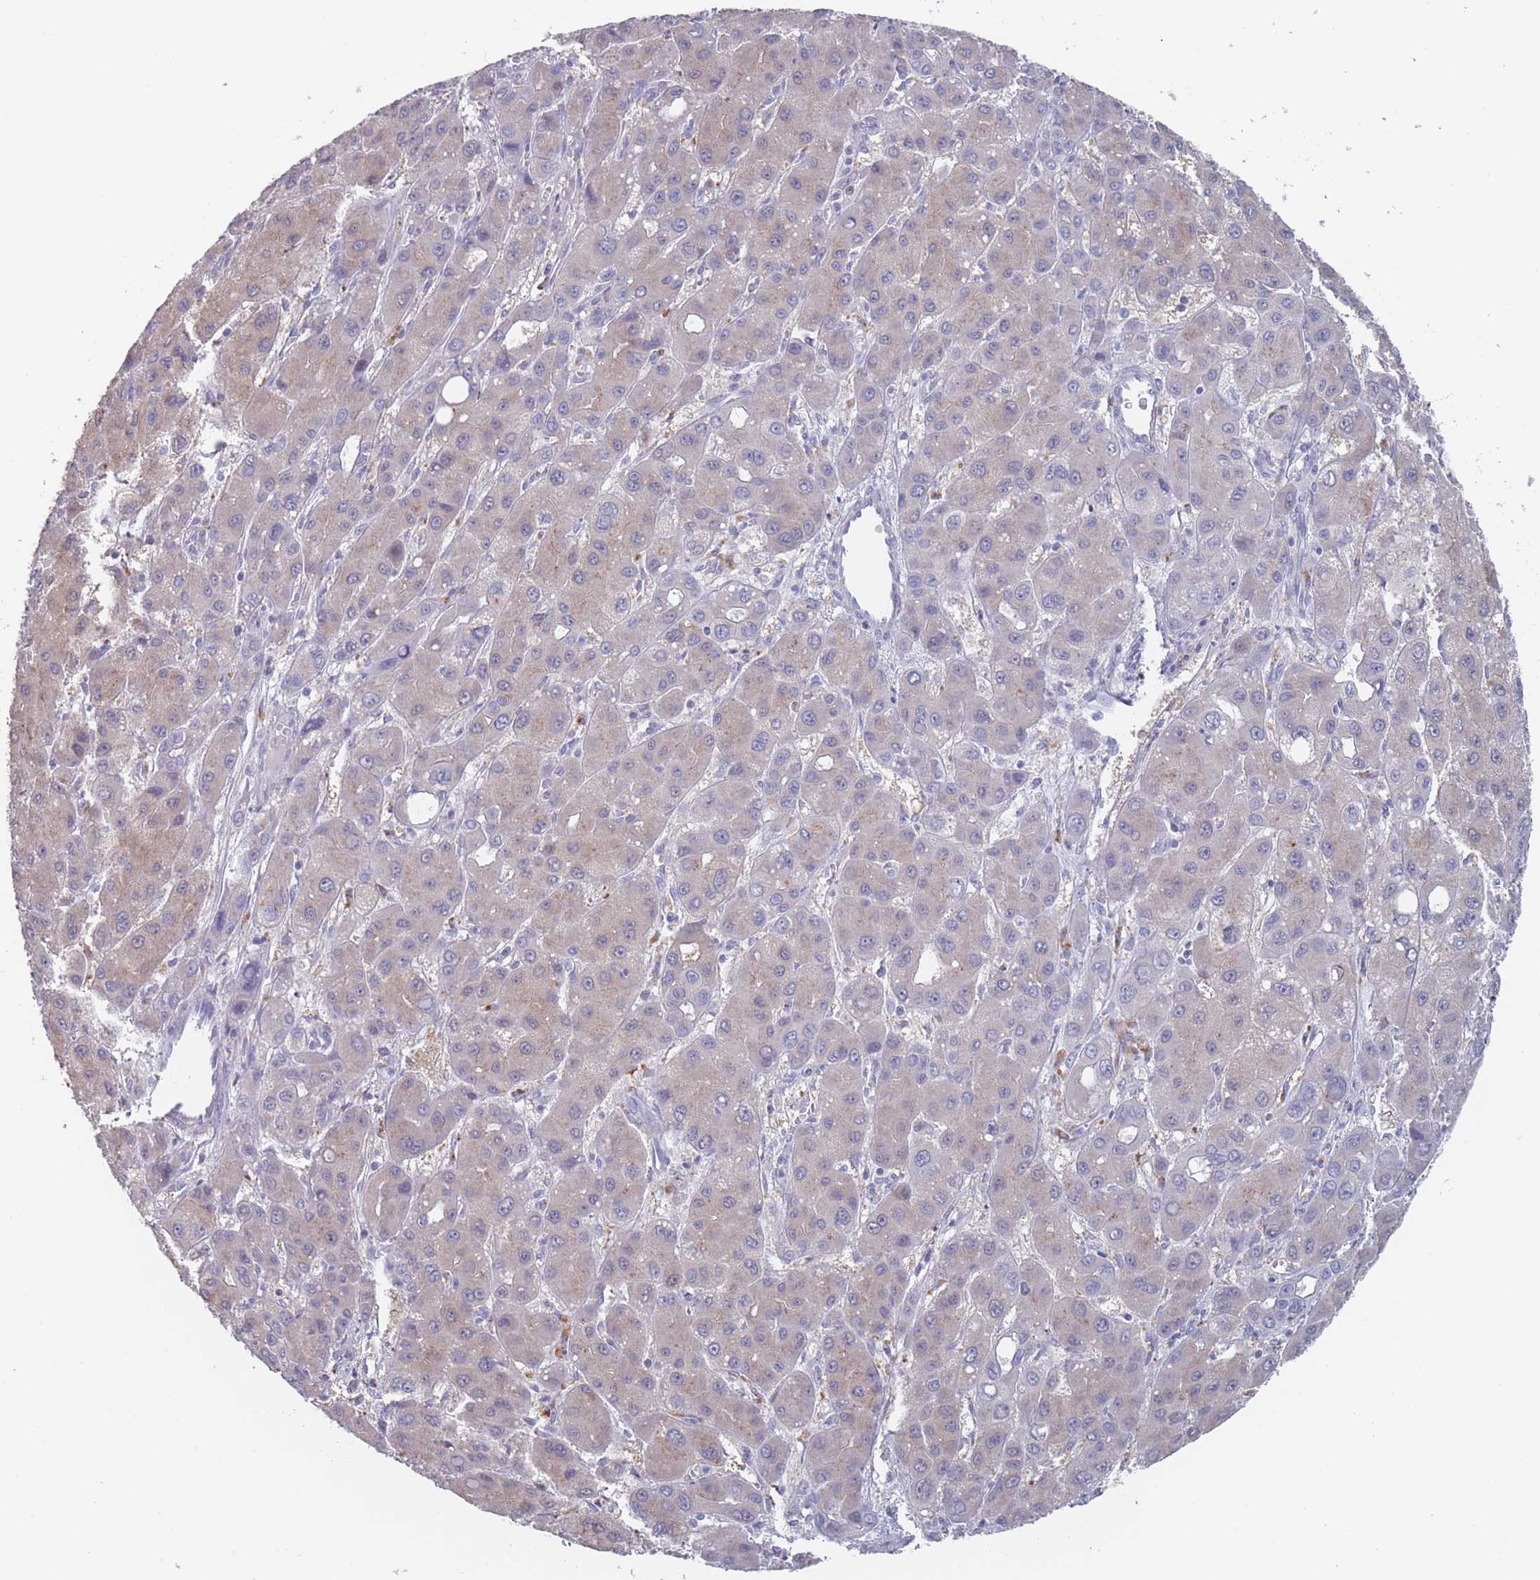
{"staining": {"intensity": "weak", "quantity": "<25%", "location": "cytoplasmic/membranous"}, "tissue": "liver cancer", "cell_type": "Tumor cells", "image_type": "cancer", "snomed": [{"axis": "morphology", "description": "Carcinoma, Hepatocellular, NOS"}, {"axis": "topography", "description": "Liver"}], "caption": "A photomicrograph of hepatocellular carcinoma (liver) stained for a protein shows no brown staining in tumor cells.", "gene": "CYP51A1", "patient": {"sex": "male", "age": 55}}